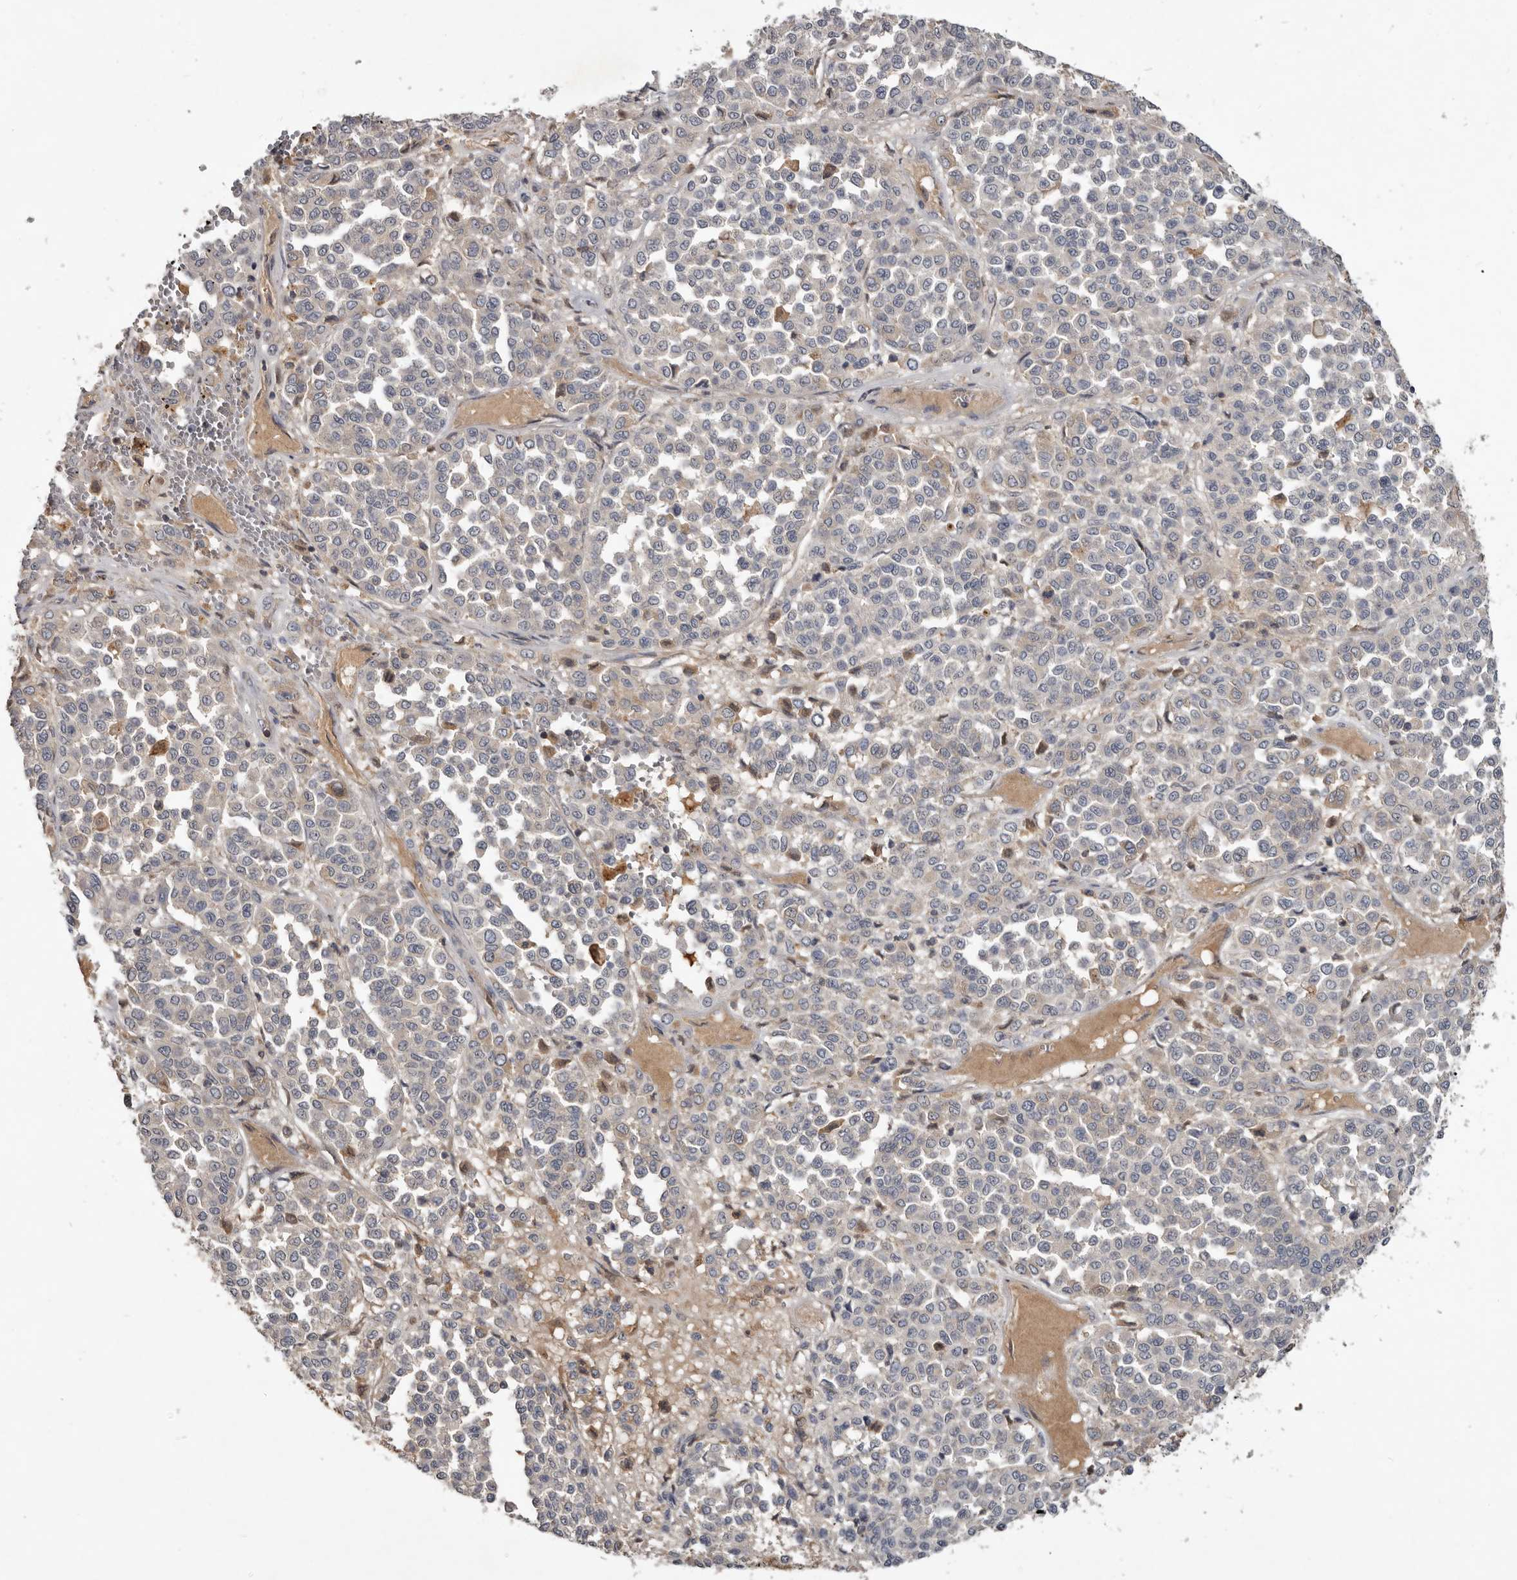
{"staining": {"intensity": "negative", "quantity": "none", "location": "none"}, "tissue": "melanoma", "cell_type": "Tumor cells", "image_type": "cancer", "snomed": [{"axis": "morphology", "description": "Malignant melanoma, Metastatic site"}, {"axis": "topography", "description": "Pancreas"}], "caption": "Tumor cells show no significant expression in malignant melanoma (metastatic site). Brightfield microscopy of immunohistochemistry (IHC) stained with DAB (3,3'-diaminobenzidine) (brown) and hematoxylin (blue), captured at high magnification.", "gene": "TTC39A", "patient": {"sex": "female", "age": 30}}